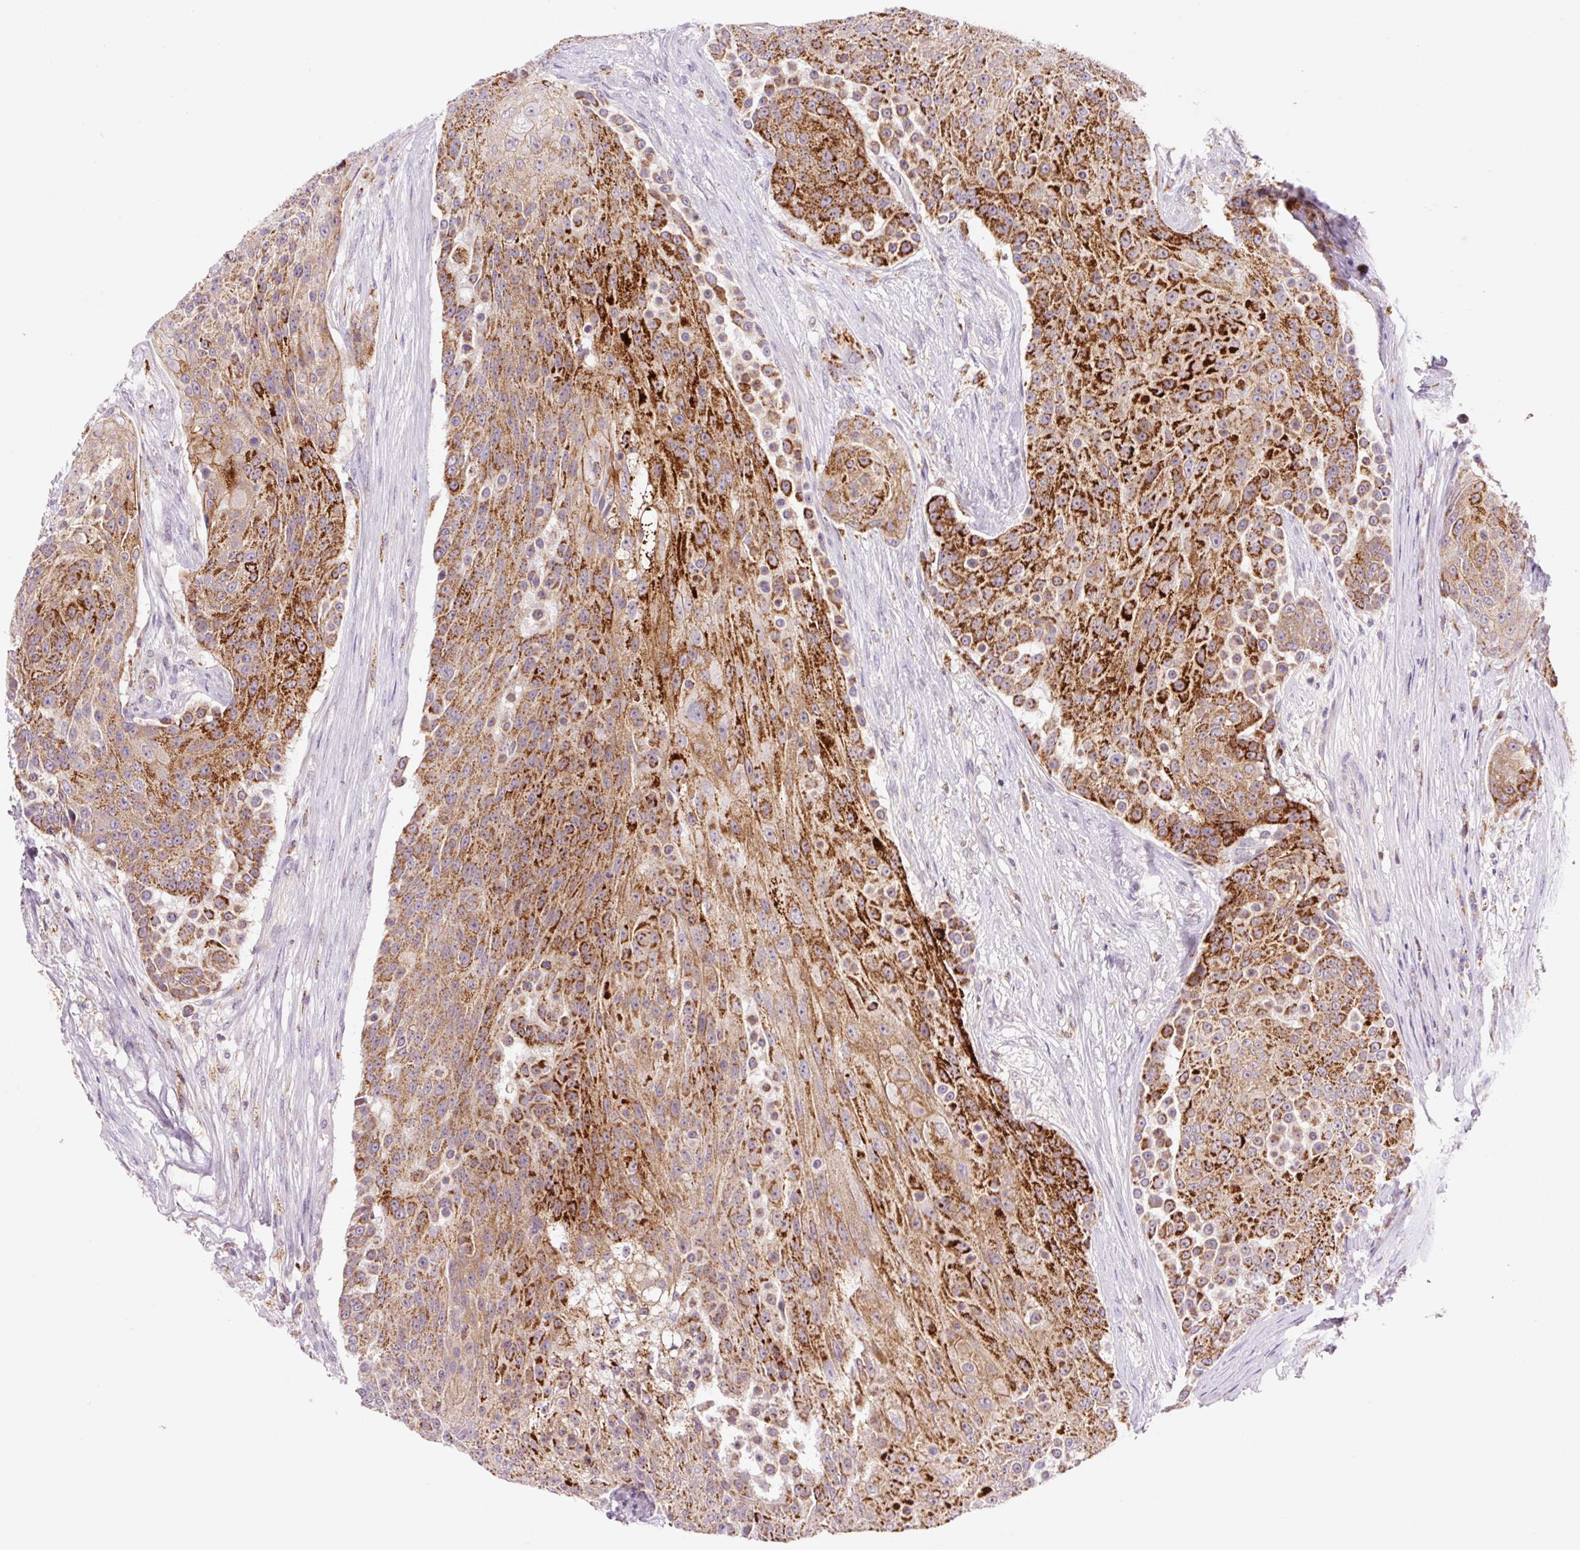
{"staining": {"intensity": "strong", "quantity": ">75%", "location": "cytoplasmic/membranous"}, "tissue": "urothelial cancer", "cell_type": "Tumor cells", "image_type": "cancer", "snomed": [{"axis": "morphology", "description": "Urothelial carcinoma, High grade"}, {"axis": "topography", "description": "Urinary bladder"}], "caption": "Immunohistochemistry image of neoplastic tissue: urothelial carcinoma (high-grade) stained using immunohistochemistry (IHC) demonstrates high levels of strong protein expression localized specifically in the cytoplasmic/membranous of tumor cells, appearing as a cytoplasmic/membranous brown color.", "gene": "PCK2", "patient": {"sex": "female", "age": 63}}